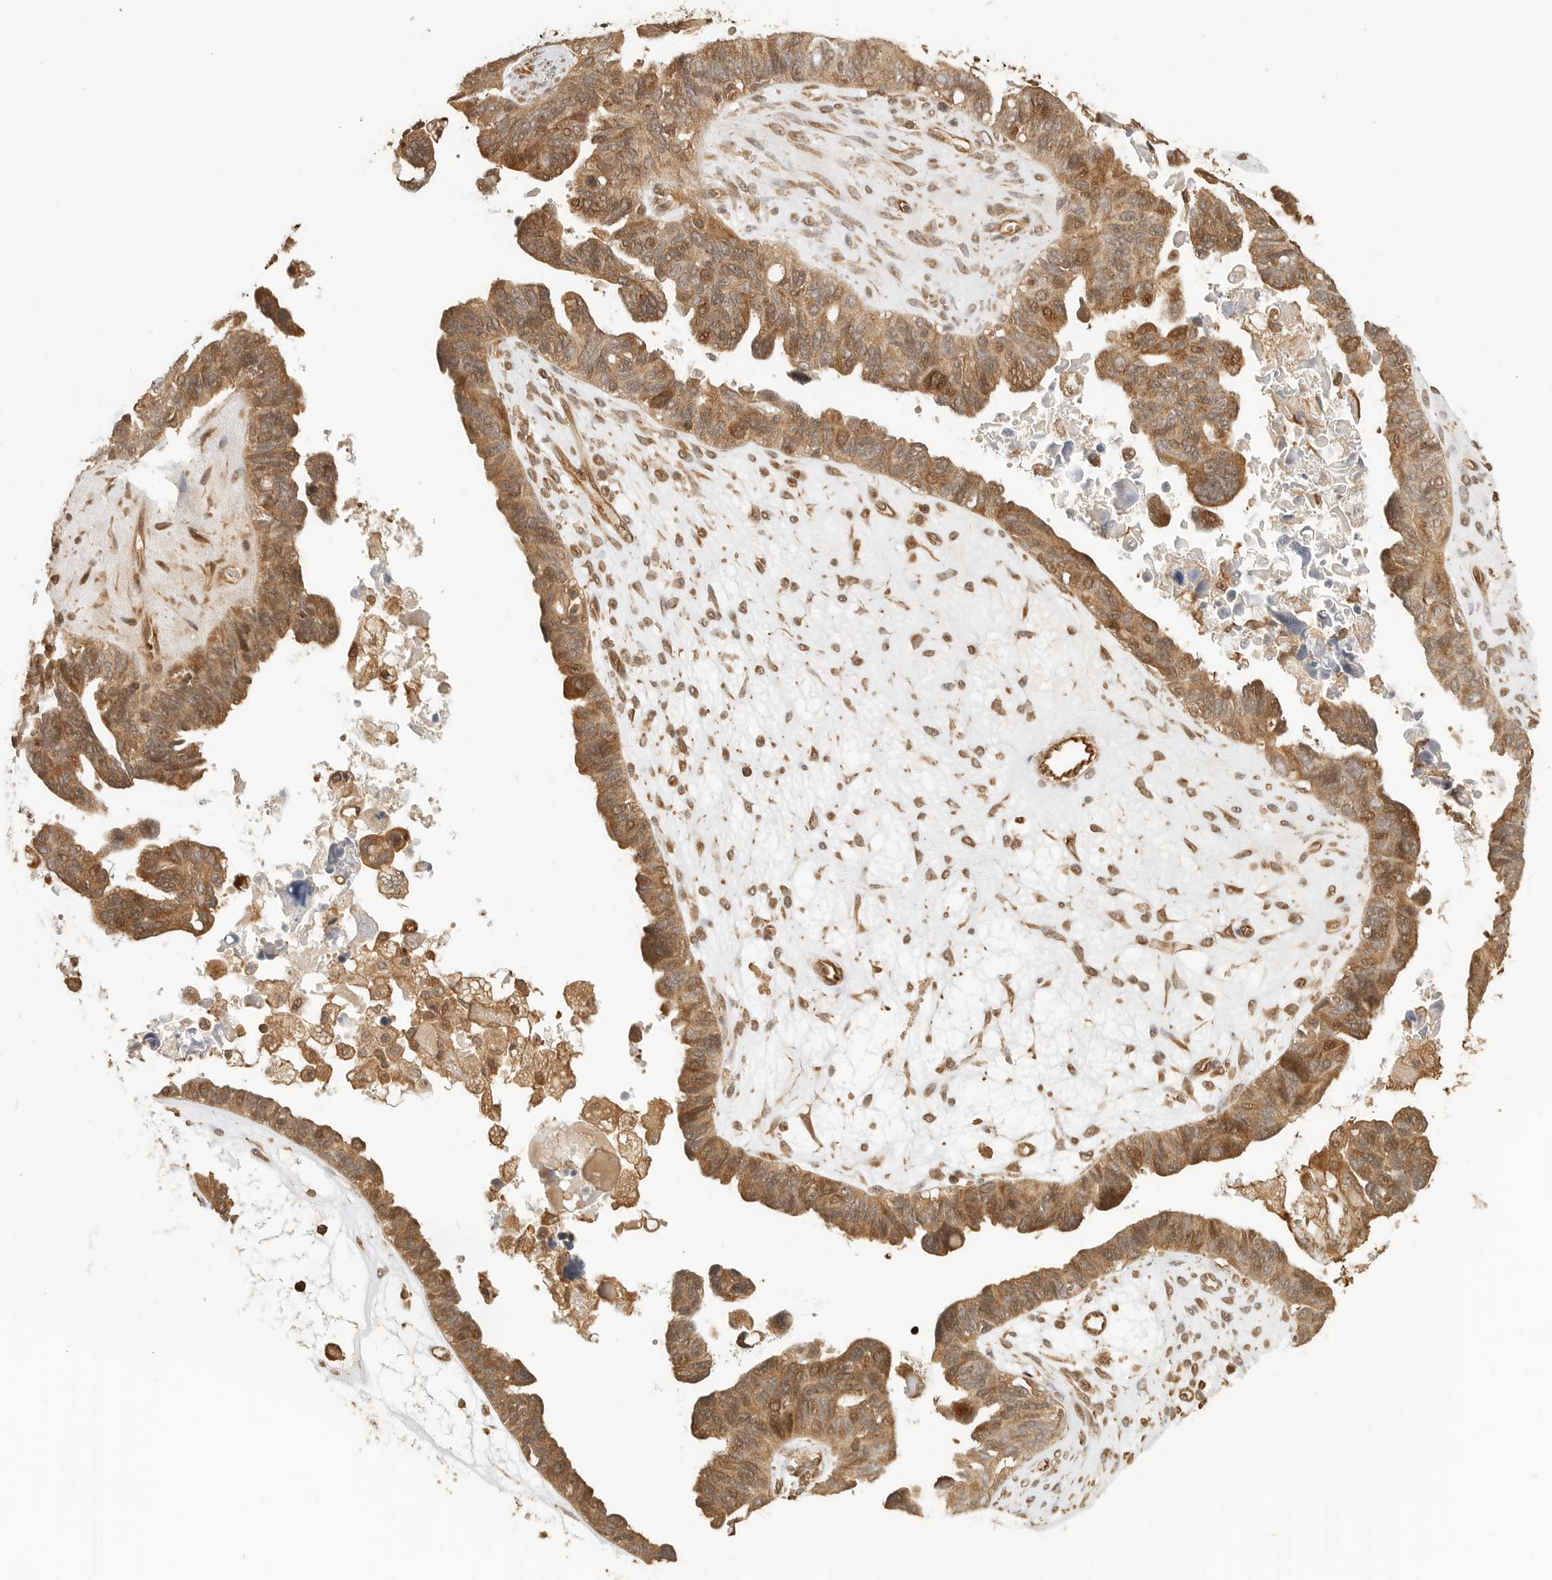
{"staining": {"intensity": "moderate", "quantity": ">75%", "location": "cytoplasmic/membranous"}, "tissue": "ovarian cancer", "cell_type": "Tumor cells", "image_type": "cancer", "snomed": [{"axis": "morphology", "description": "Cystadenocarcinoma, serous, NOS"}, {"axis": "topography", "description": "Ovary"}], "caption": "Immunohistochemistry (IHC) of human ovarian cancer demonstrates medium levels of moderate cytoplasmic/membranous staining in approximately >75% of tumor cells.", "gene": "OTUD6B", "patient": {"sex": "female", "age": 79}}